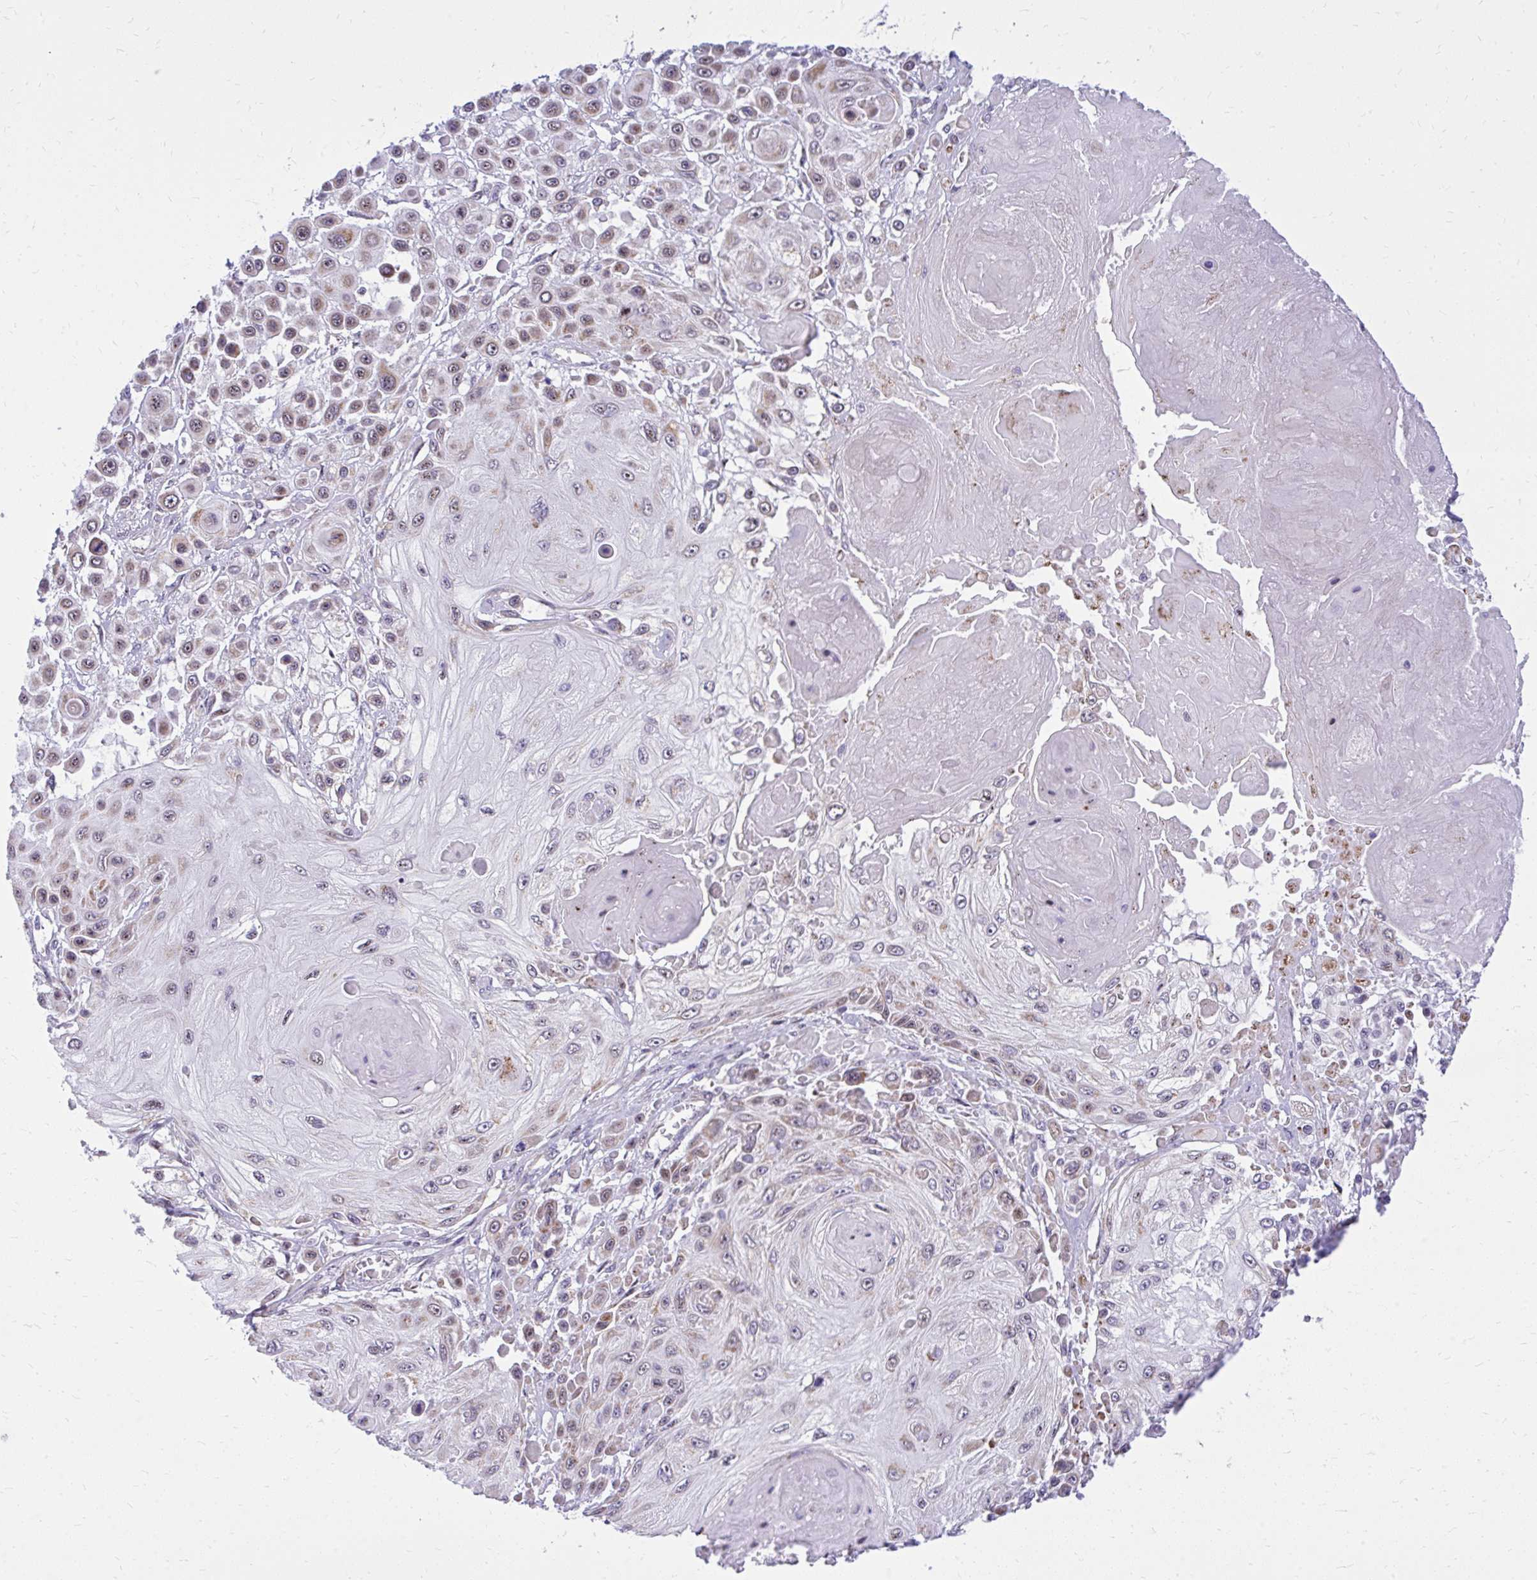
{"staining": {"intensity": "weak", "quantity": "25%-75%", "location": "cytoplasmic/membranous,nuclear"}, "tissue": "skin cancer", "cell_type": "Tumor cells", "image_type": "cancer", "snomed": [{"axis": "morphology", "description": "Squamous cell carcinoma, NOS"}, {"axis": "topography", "description": "Skin"}], "caption": "Immunohistochemistry (IHC) of human skin squamous cell carcinoma exhibits low levels of weak cytoplasmic/membranous and nuclear expression in about 25%-75% of tumor cells. Using DAB (3,3'-diaminobenzidine) (brown) and hematoxylin (blue) stains, captured at high magnification using brightfield microscopy.", "gene": "GPRIN3", "patient": {"sex": "male", "age": 67}}